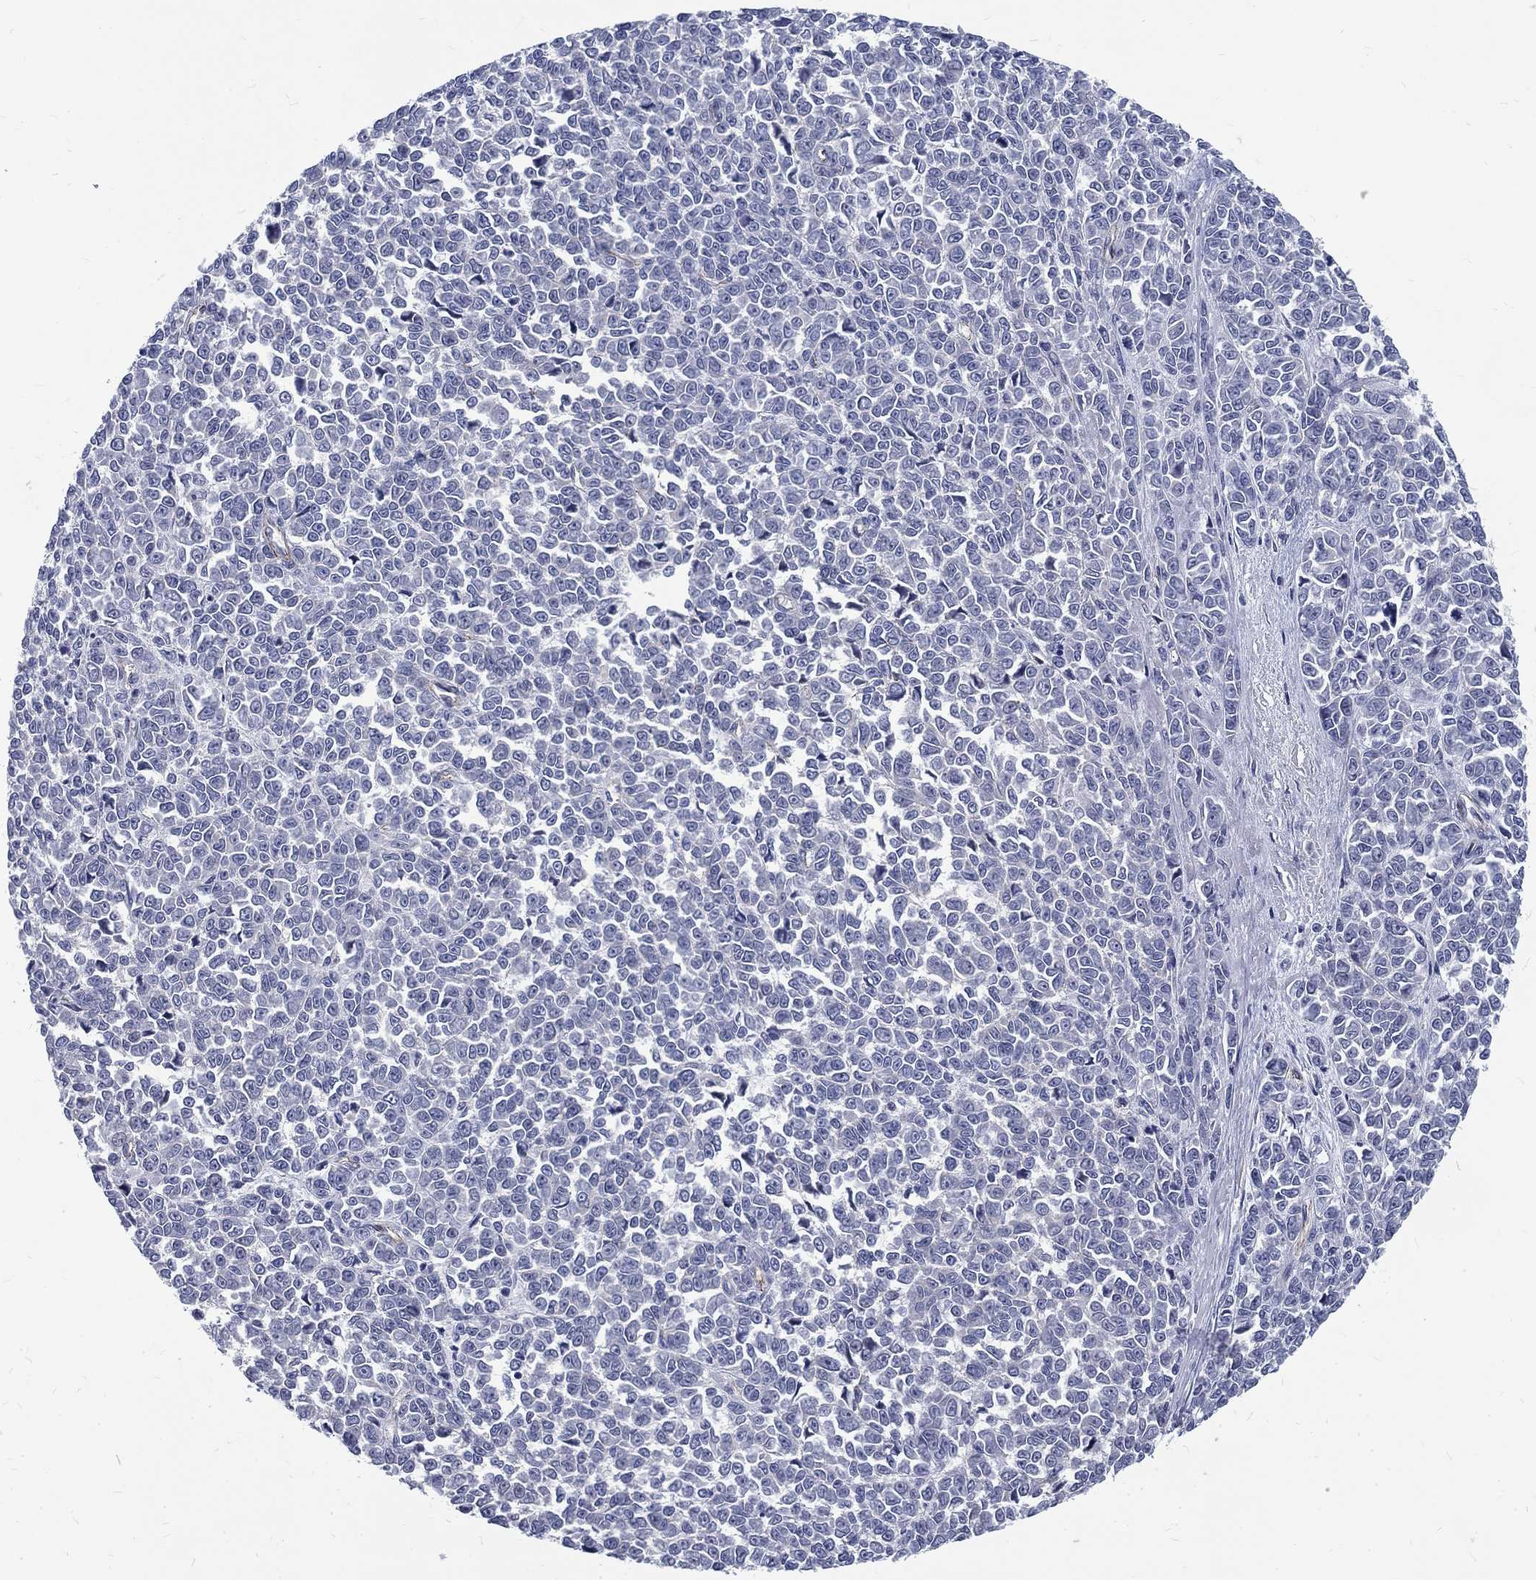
{"staining": {"intensity": "negative", "quantity": "none", "location": "none"}, "tissue": "melanoma", "cell_type": "Tumor cells", "image_type": "cancer", "snomed": [{"axis": "morphology", "description": "Malignant melanoma, NOS"}, {"axis": "topography", "description": "Skin"}], "caption": "Tumor cells are negative for protein expression in human malignant melanoma.", "gene": "PHKA1", "patient": {"sex": "female", "age": 95}}